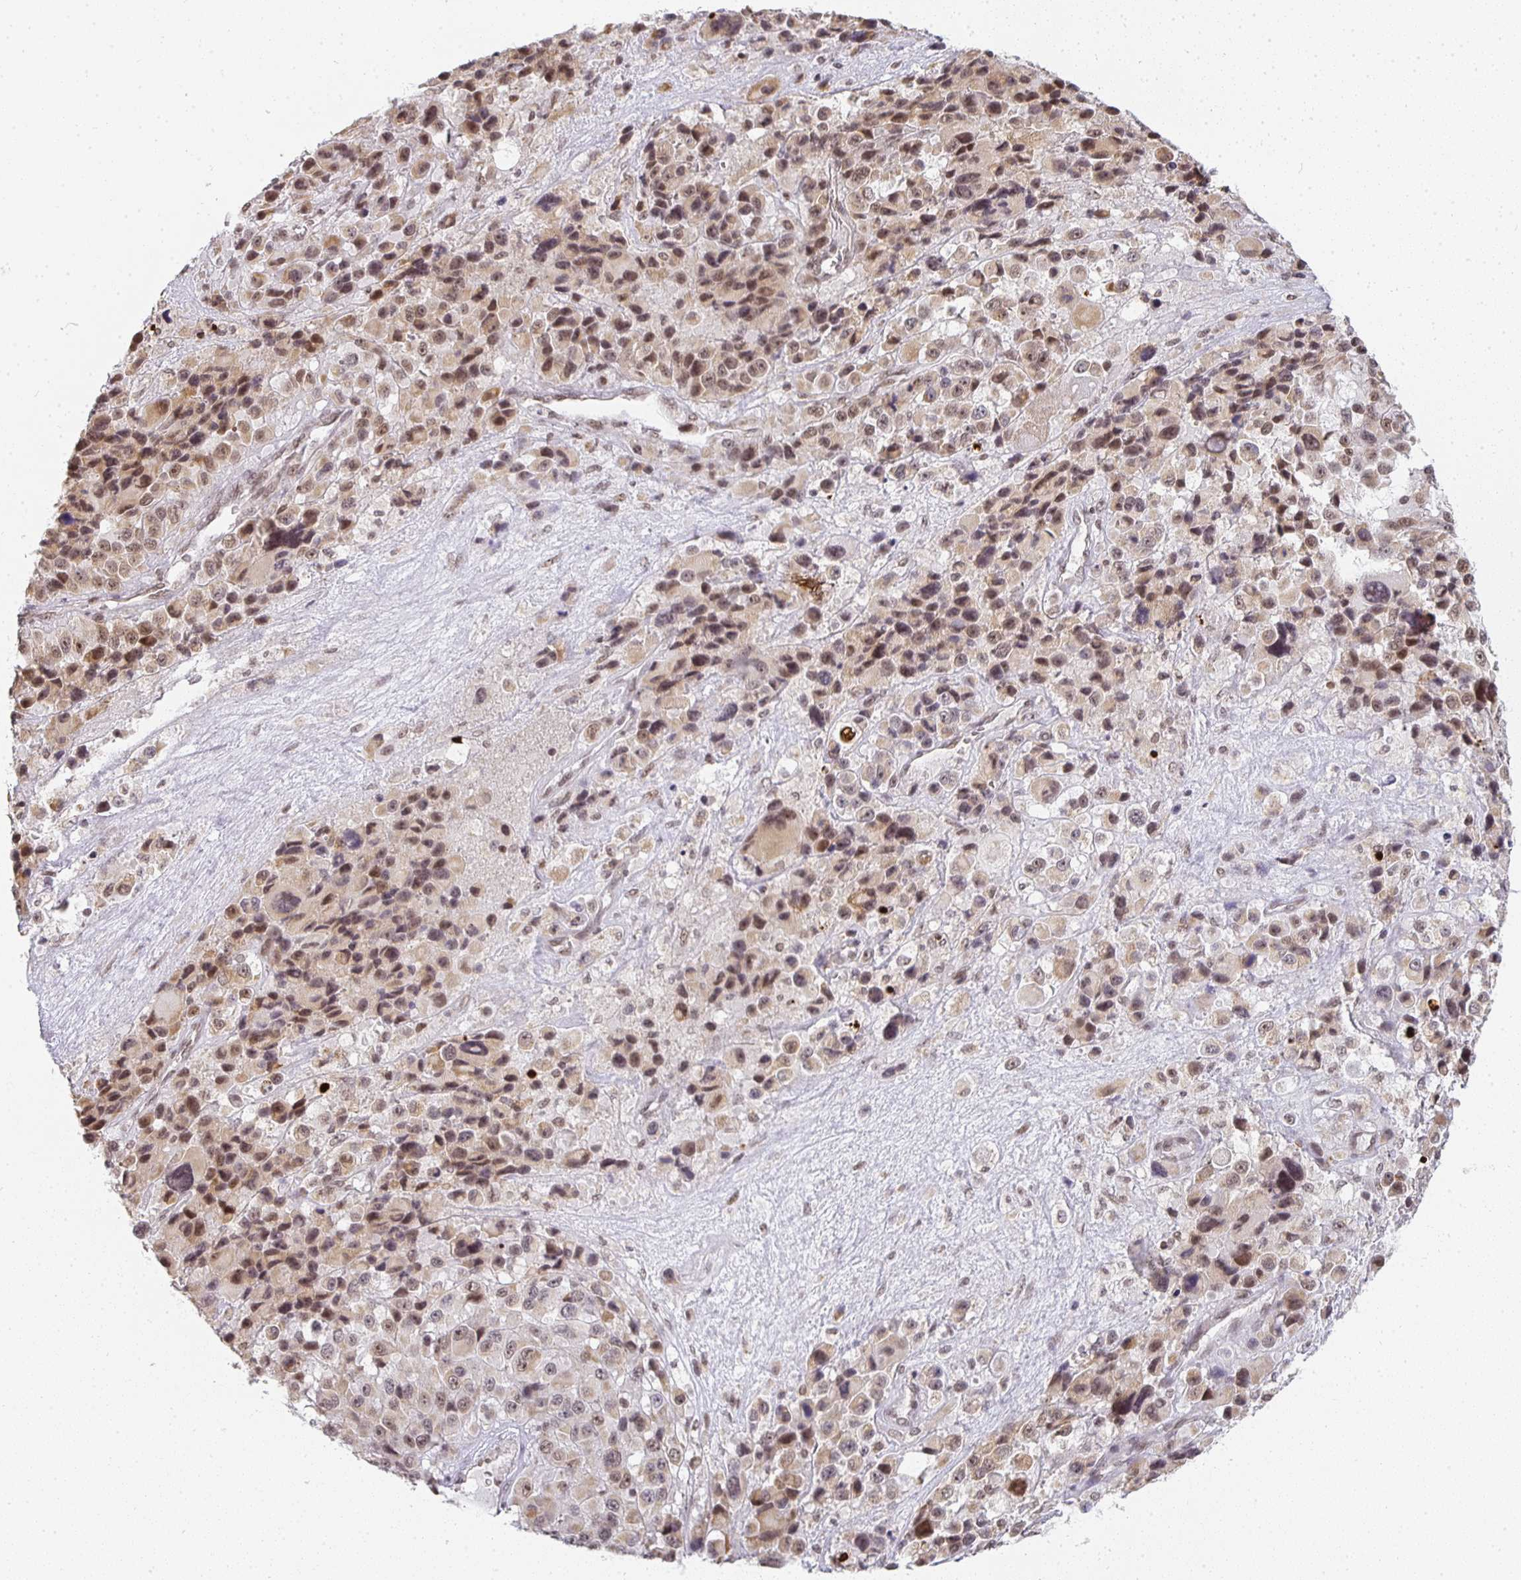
{"staining": {"intensity": "moderate", "quantity": ">75%", "location": "nuclear"}, "tissue": "melanoma", "cell_type": "Tumor cells", "image_type": "cancer", "snomed": [{"axis": "morphology", "description": "Malignant melanoma, Metastatic site"}, {"axis": "topography", "description": "Lymph node"}], "caption": "Protein positivity by IHC displays moderate nuclear positivity in about >75% of tumor cells in malignant melanoma (metastatic site).", "gene": "SMARCA2", "patient": {"sex": "female", "age": 65}}